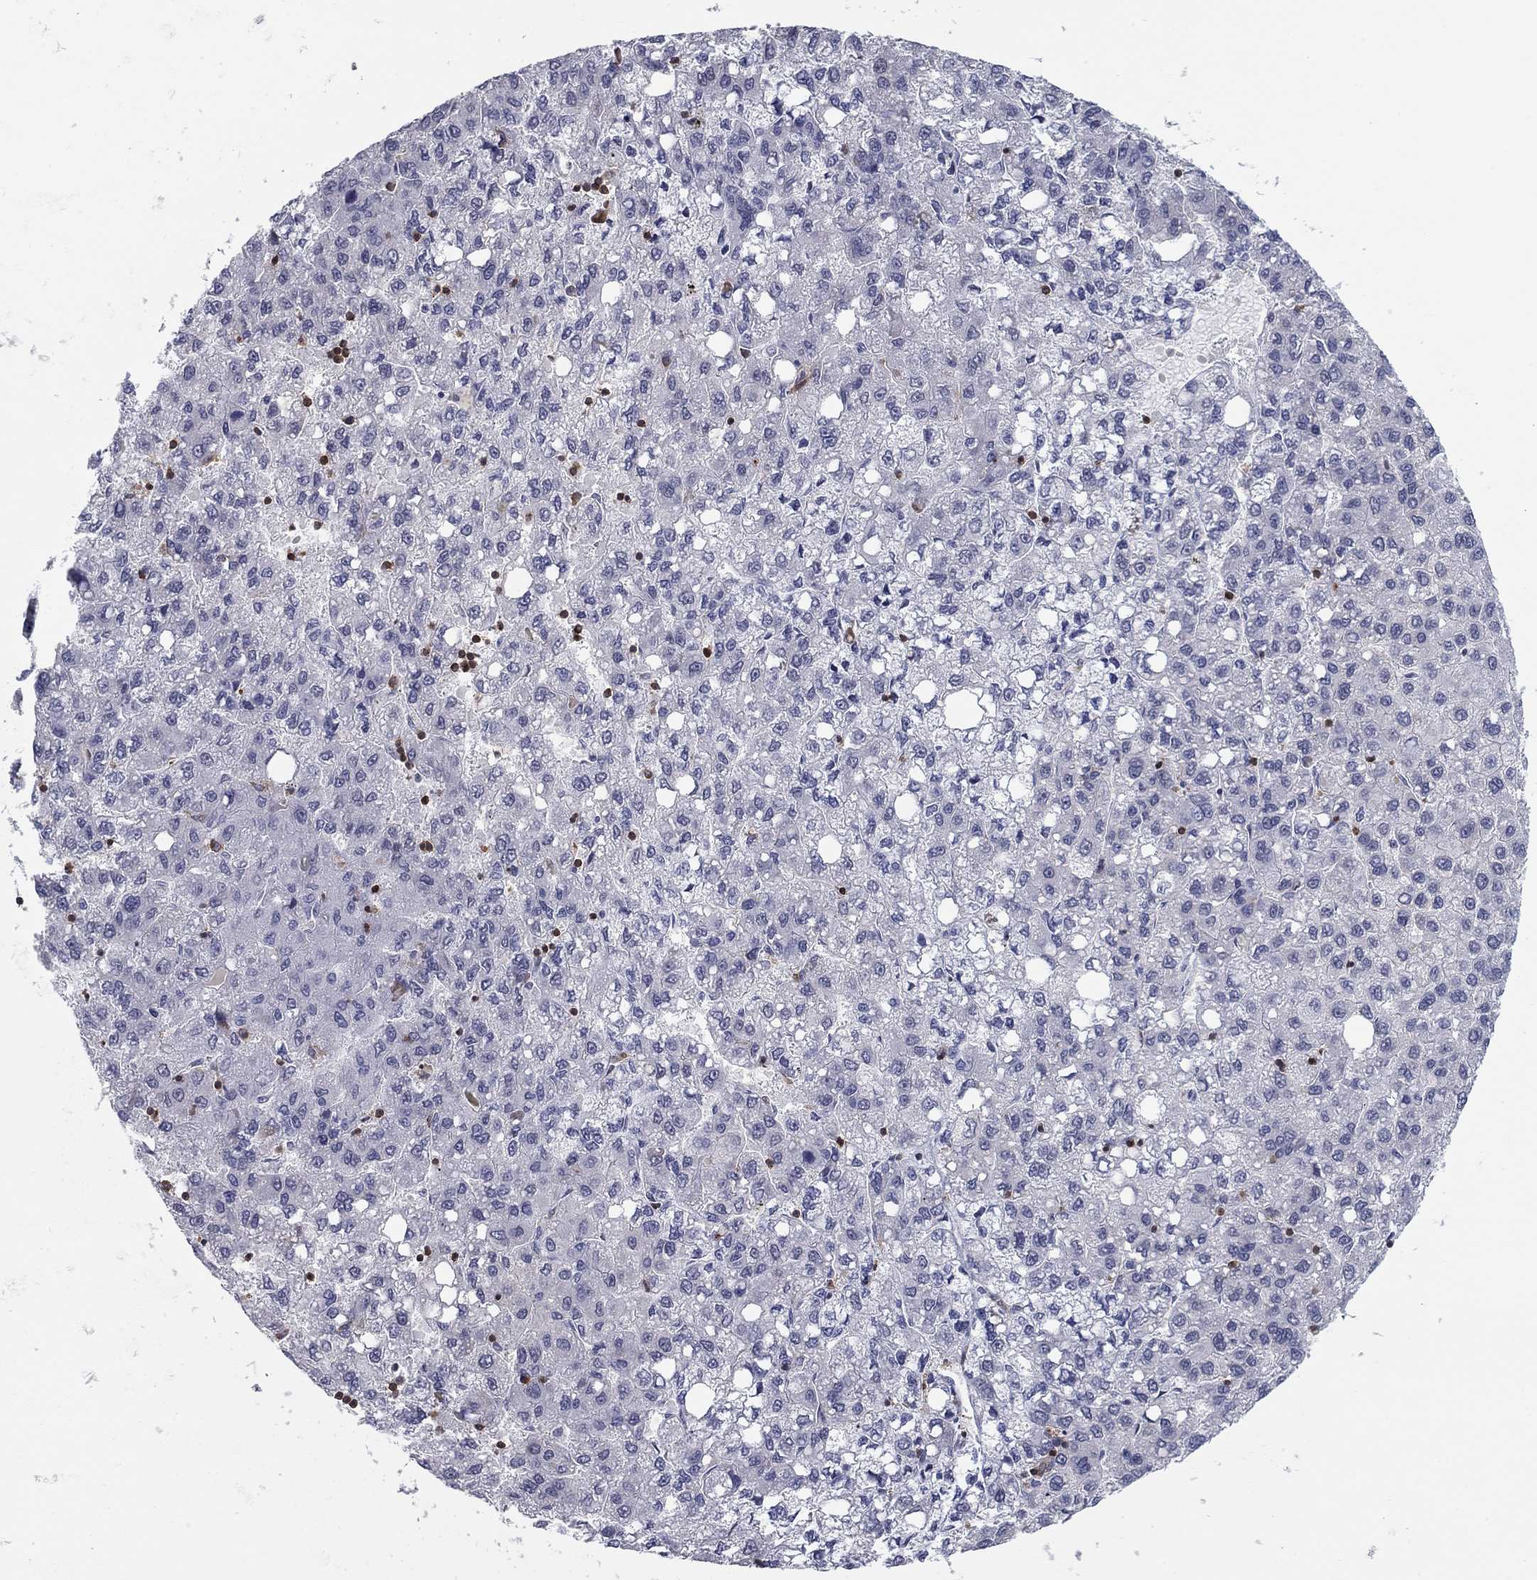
{"staining": {"intensity": "negative", "quantity": "none", "location": "none"}, "tissue": "liver cancer", "cell_type": "Tumor cells", "image_type": "cancer", "snomed": [{"axis": "morphology", "description": "Carcinoma, Hepatocellular, NOS"}, {"axis": "topography", "description": "Liver"}], "caption": "Immunohistochemistry micrograph of neoplastic tissue: liver cancer stained with DAB (3,3'-diaminobenzidine) reveals no significant protein staining in tumor cells. The staining is performed using DAB (3,3'-diaminobenzidine) brown chromogen with nuclei counter-stained in using hematoxylin.", "gene": "ARHGAP27", "patient": {"sex": "female", "age": 82}}